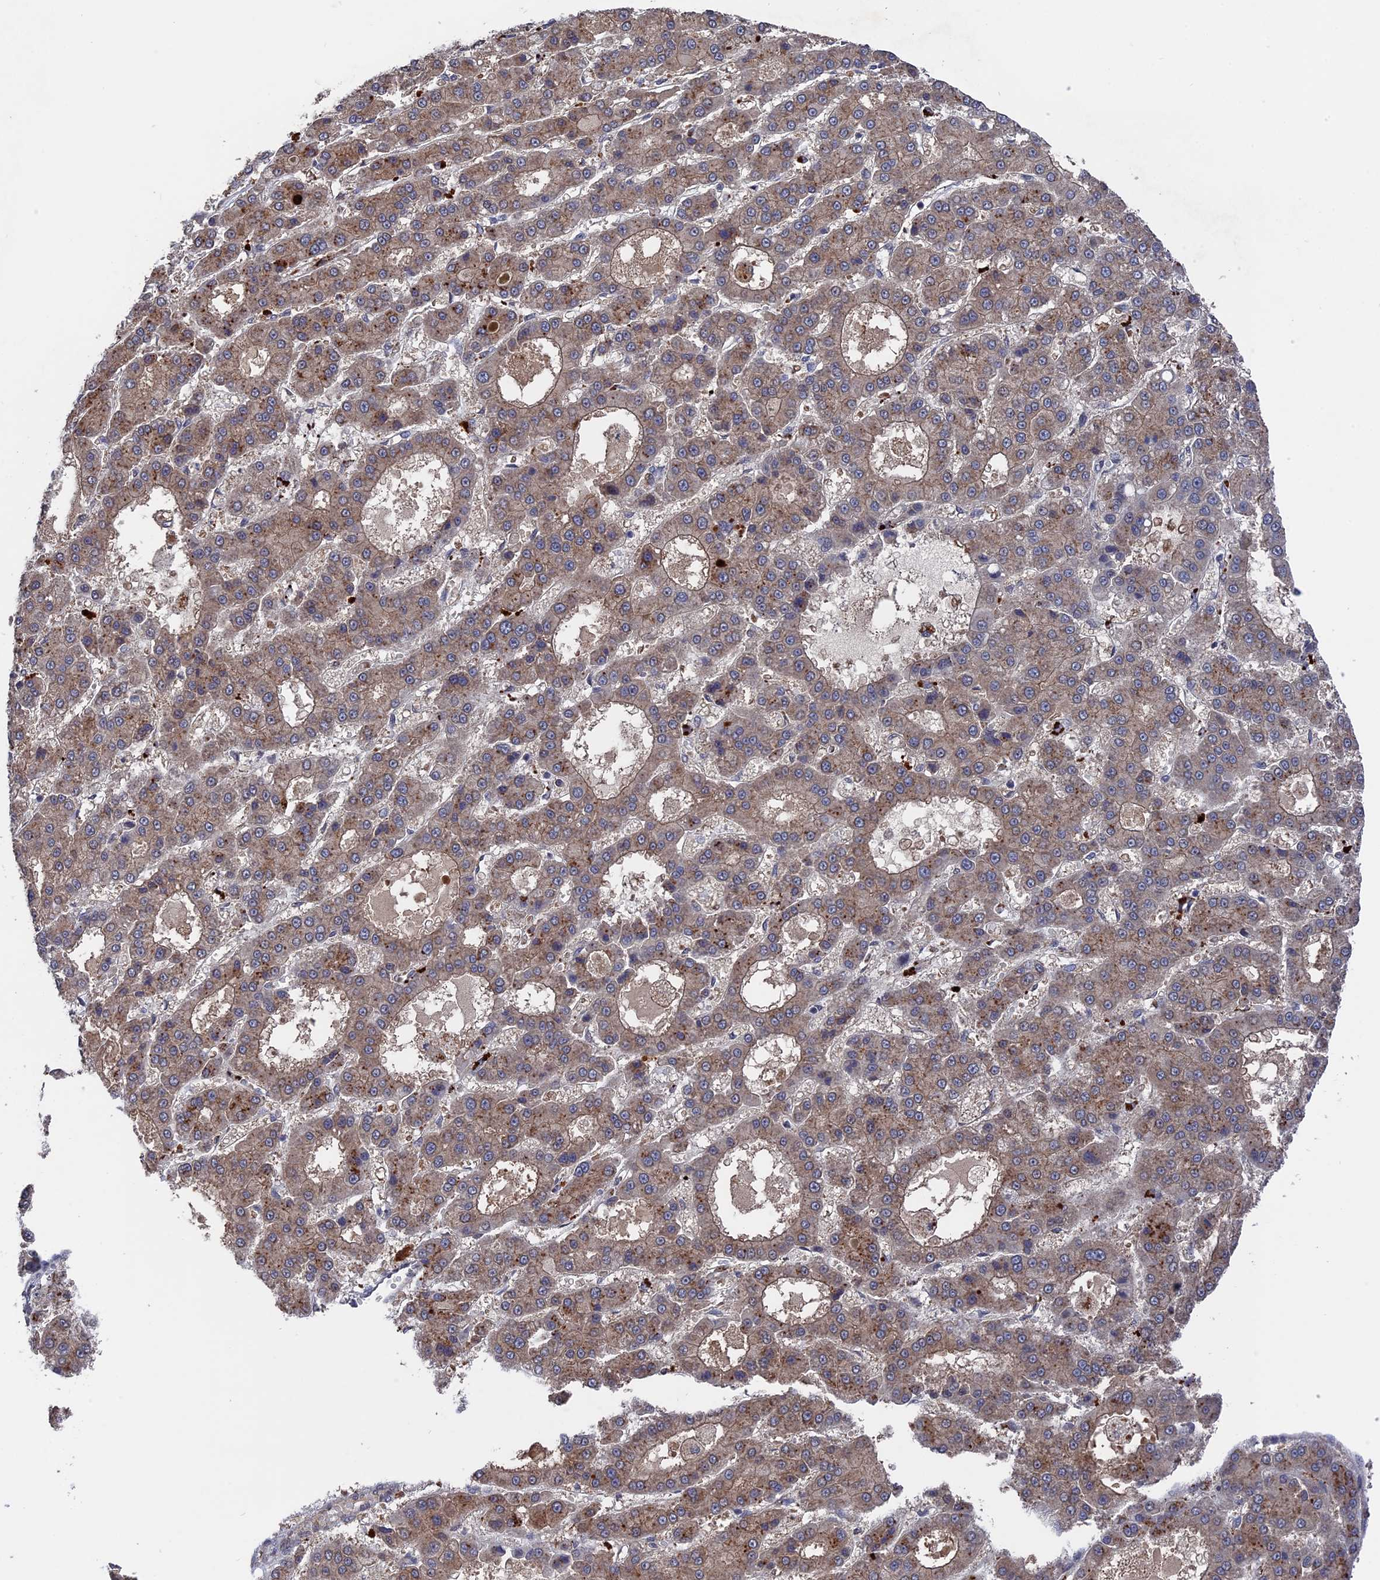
{"staining": {"intensity": "weak", "quantity": ">75%", "location": "cytoplasmic/membranous"}, "tissue": "liver cancer", "cell_type": "Tumor cells", "image_type": "cancer", "snomed": [{"axis": "morphology", "description": "Carcinoma, Hepatocellular, NOS"}, {"axis": "topography", "description": "Liver"}], "caption": "This histopathology image exhibits immunohistochemistry (IHC) staining of liver cancer, with low weak cytoplasmic/membranous expression in about >75% of tumor cells.", "gene": "NOSIP", "patient": {"sex": "male", "age": 70}}